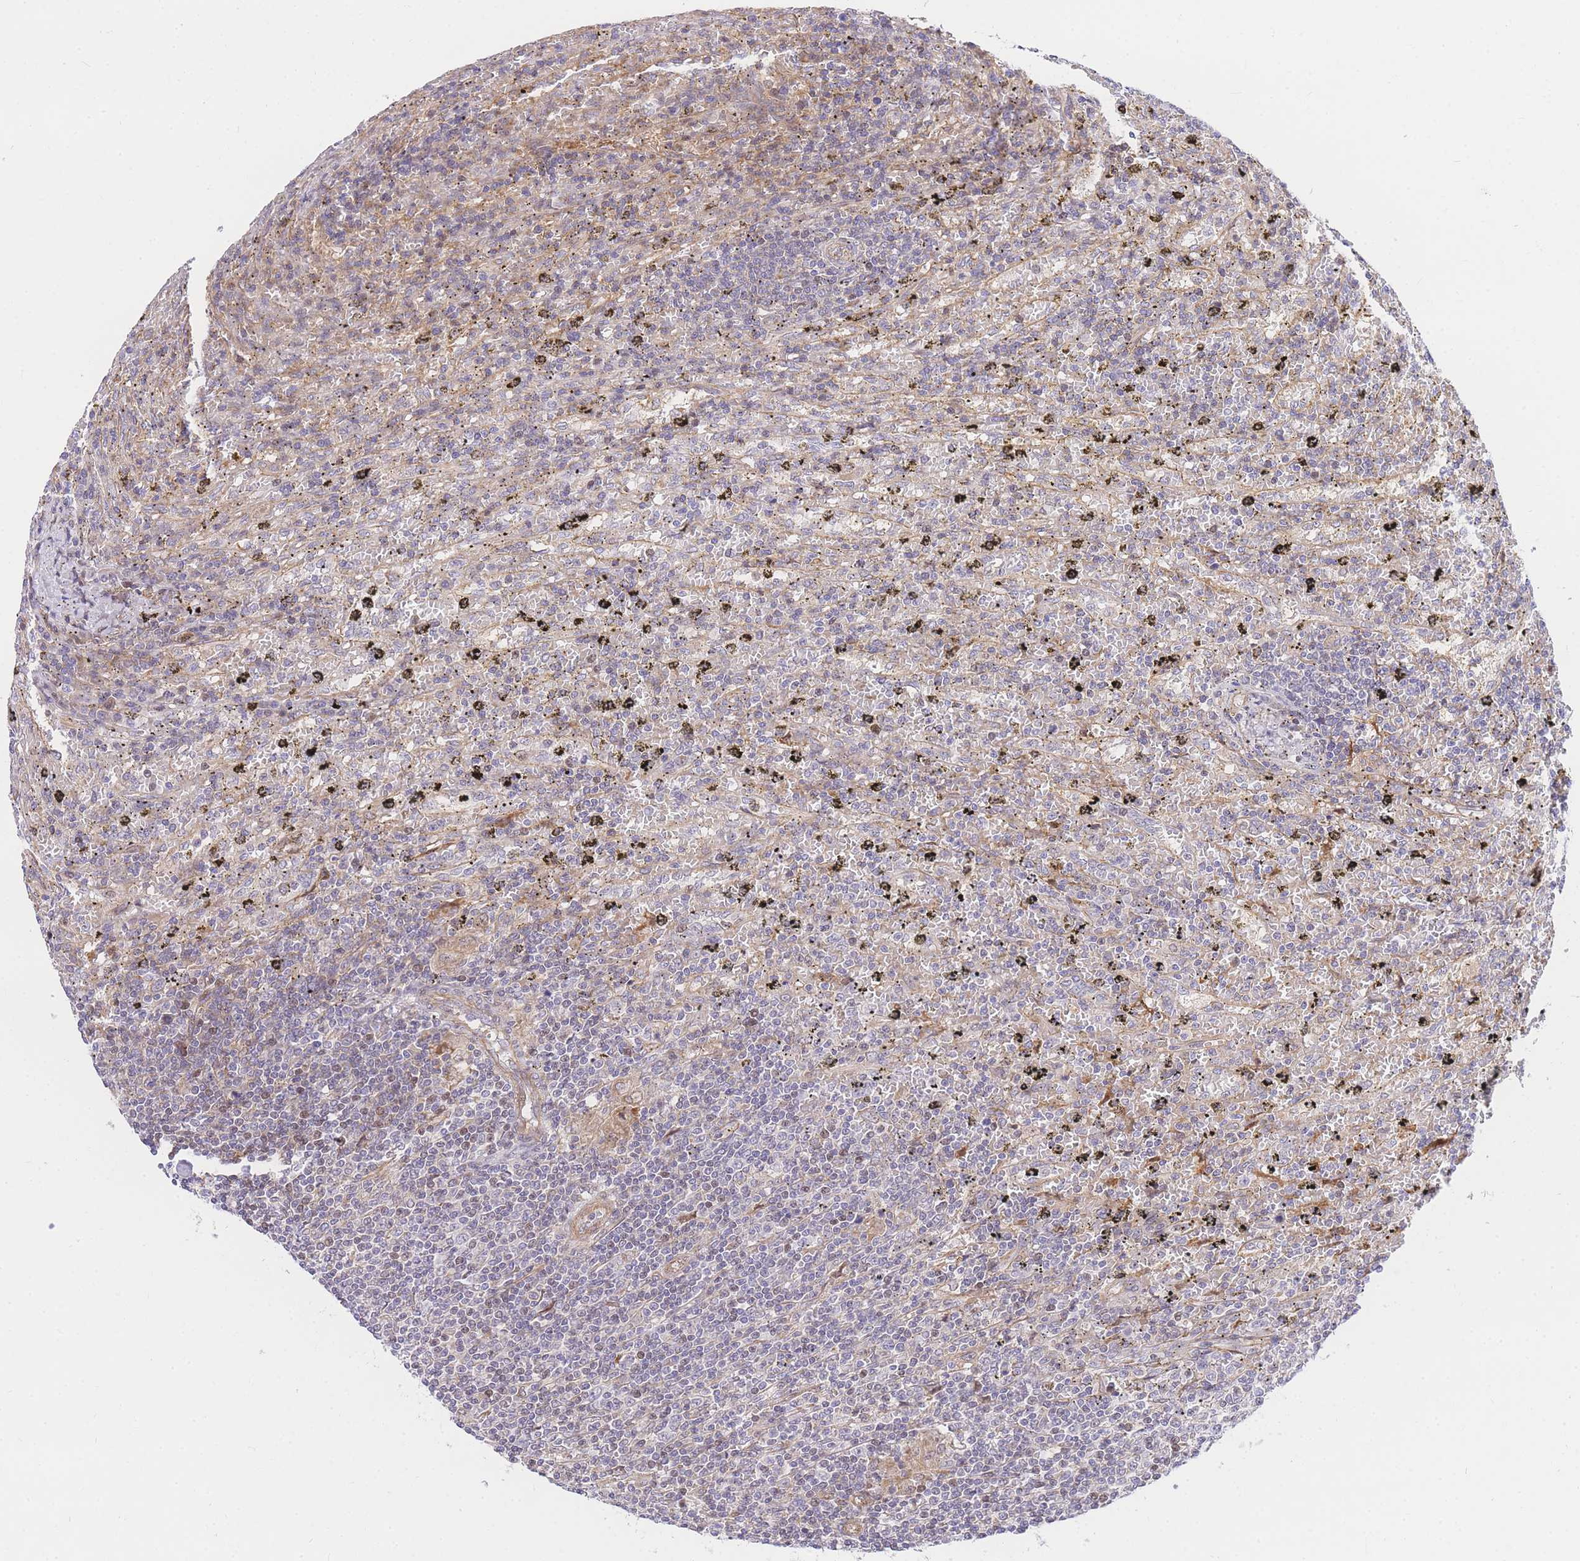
{"staining": {"intensity": "weak", "quantity": "<25%", "location": "nuclear"}, "tissue": "lymphoma", "cell_type": "Tumor cells", "image_type": "cancer", "snomed": [{"axis": "morphology", "description": "Malignant lymphoma, non-Hodgkin's type, Low grade"}, {"axis": "topography", "description": "Spleen"}], "caption": "An immunohistochemistry (IHC) photomicrograph of low-grade malignant lymphoma, non-Hodgkin's type is shown. There is no staining in tumor cells of low-grade malignant lymphoma, non-Hodgkin's type.", "gene": "S100PBP", "patient": {"sex": "male", "age": 76}}